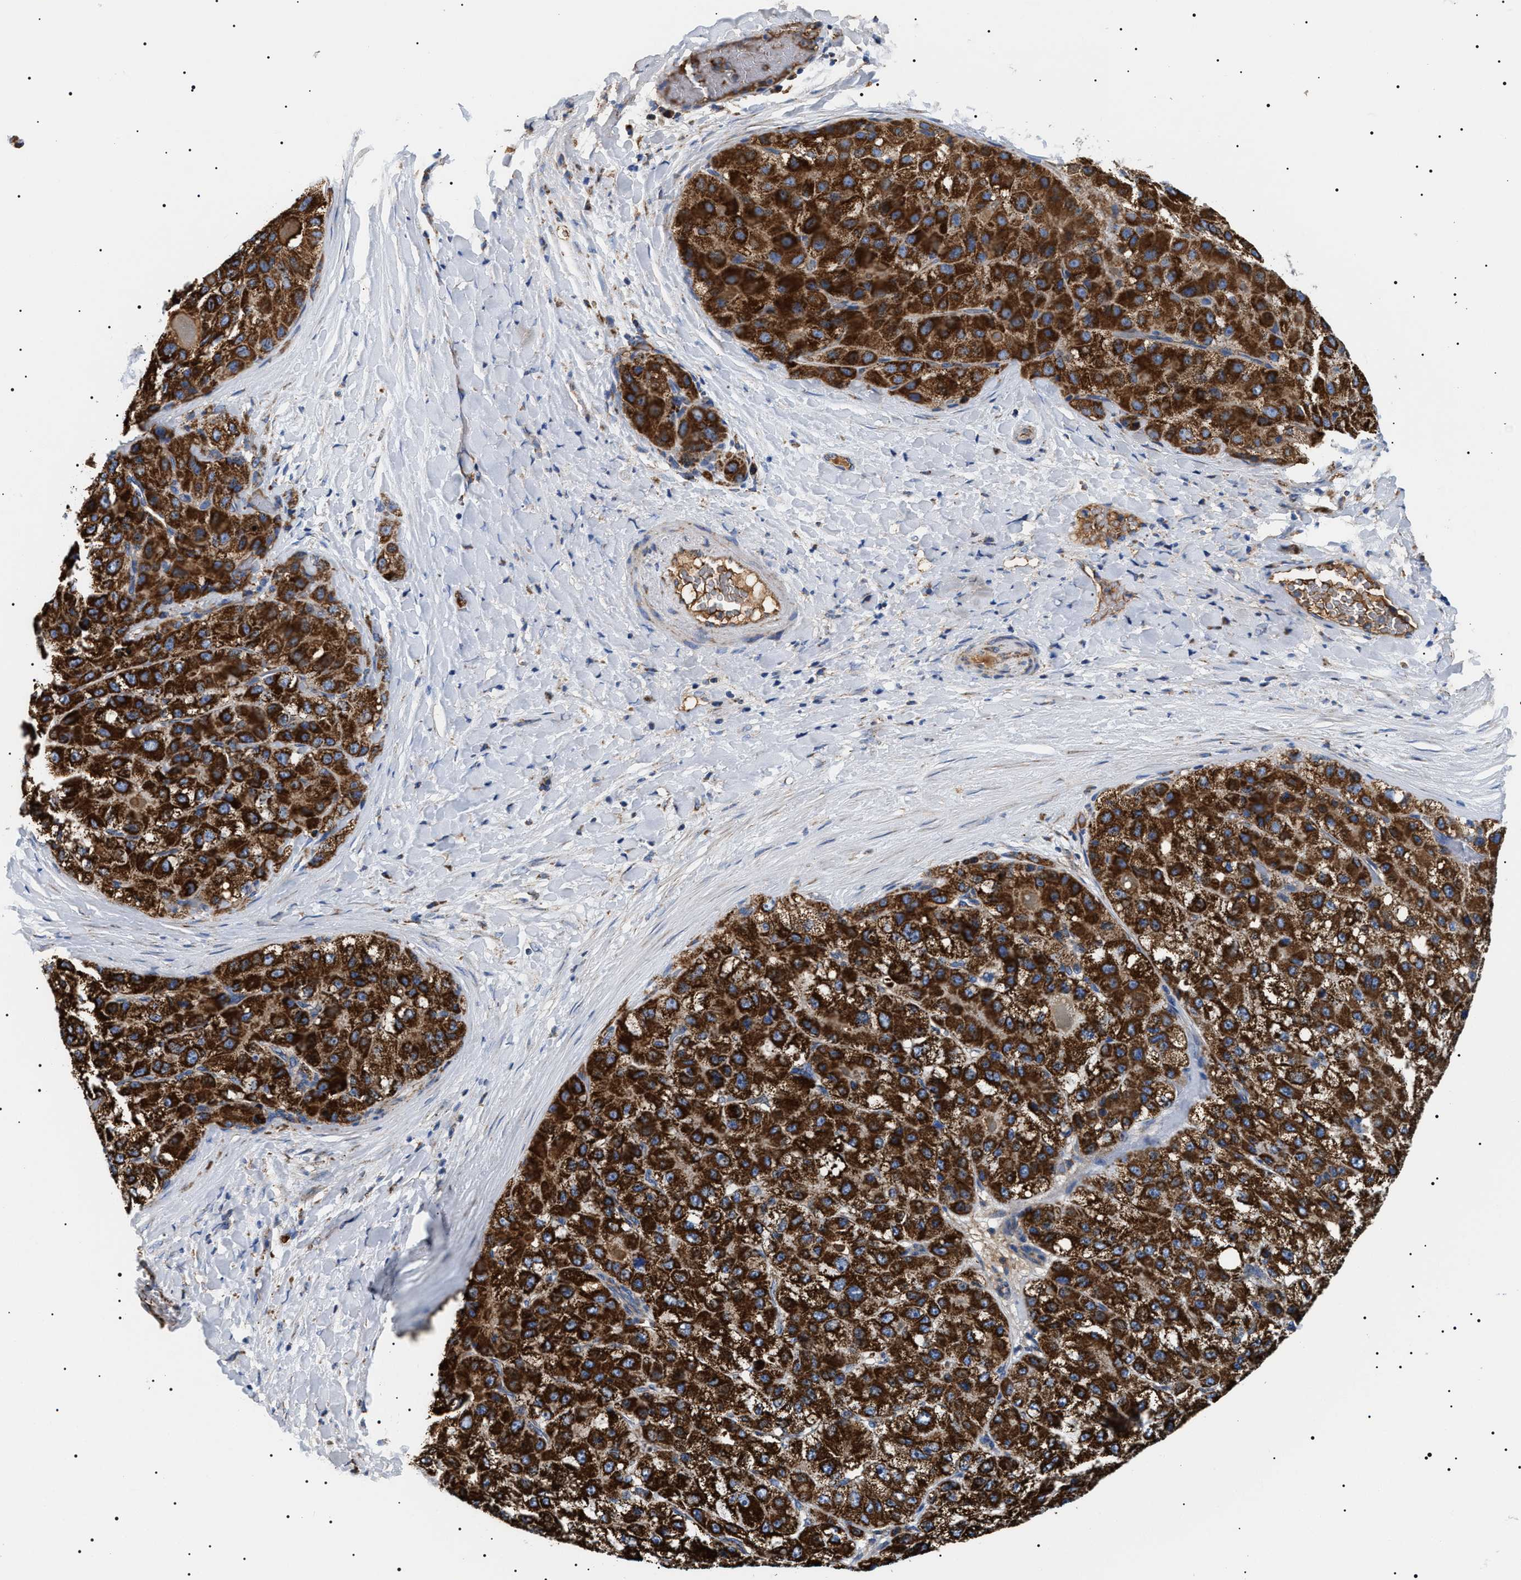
{"staining": {"intensity": "strong", "quantity": ">75%", "location": "cytoplasmic/membranous"}, "tissue": "liver cancer", "cell_type": "Tumor cells", "image_type": "cancer", "snomed": [{"axis": "morphology", "description": "Carcinoma, Hepatocellular, NOS"}, {"axis": "topography", "description": "Liver"}], "caption": "Human liver hepatocellular carcinoma stained with a protein marker exhibits strong staining in tumor cells.", "gene": "OXSM", "patient": {"sex": "male", "age": 80}}